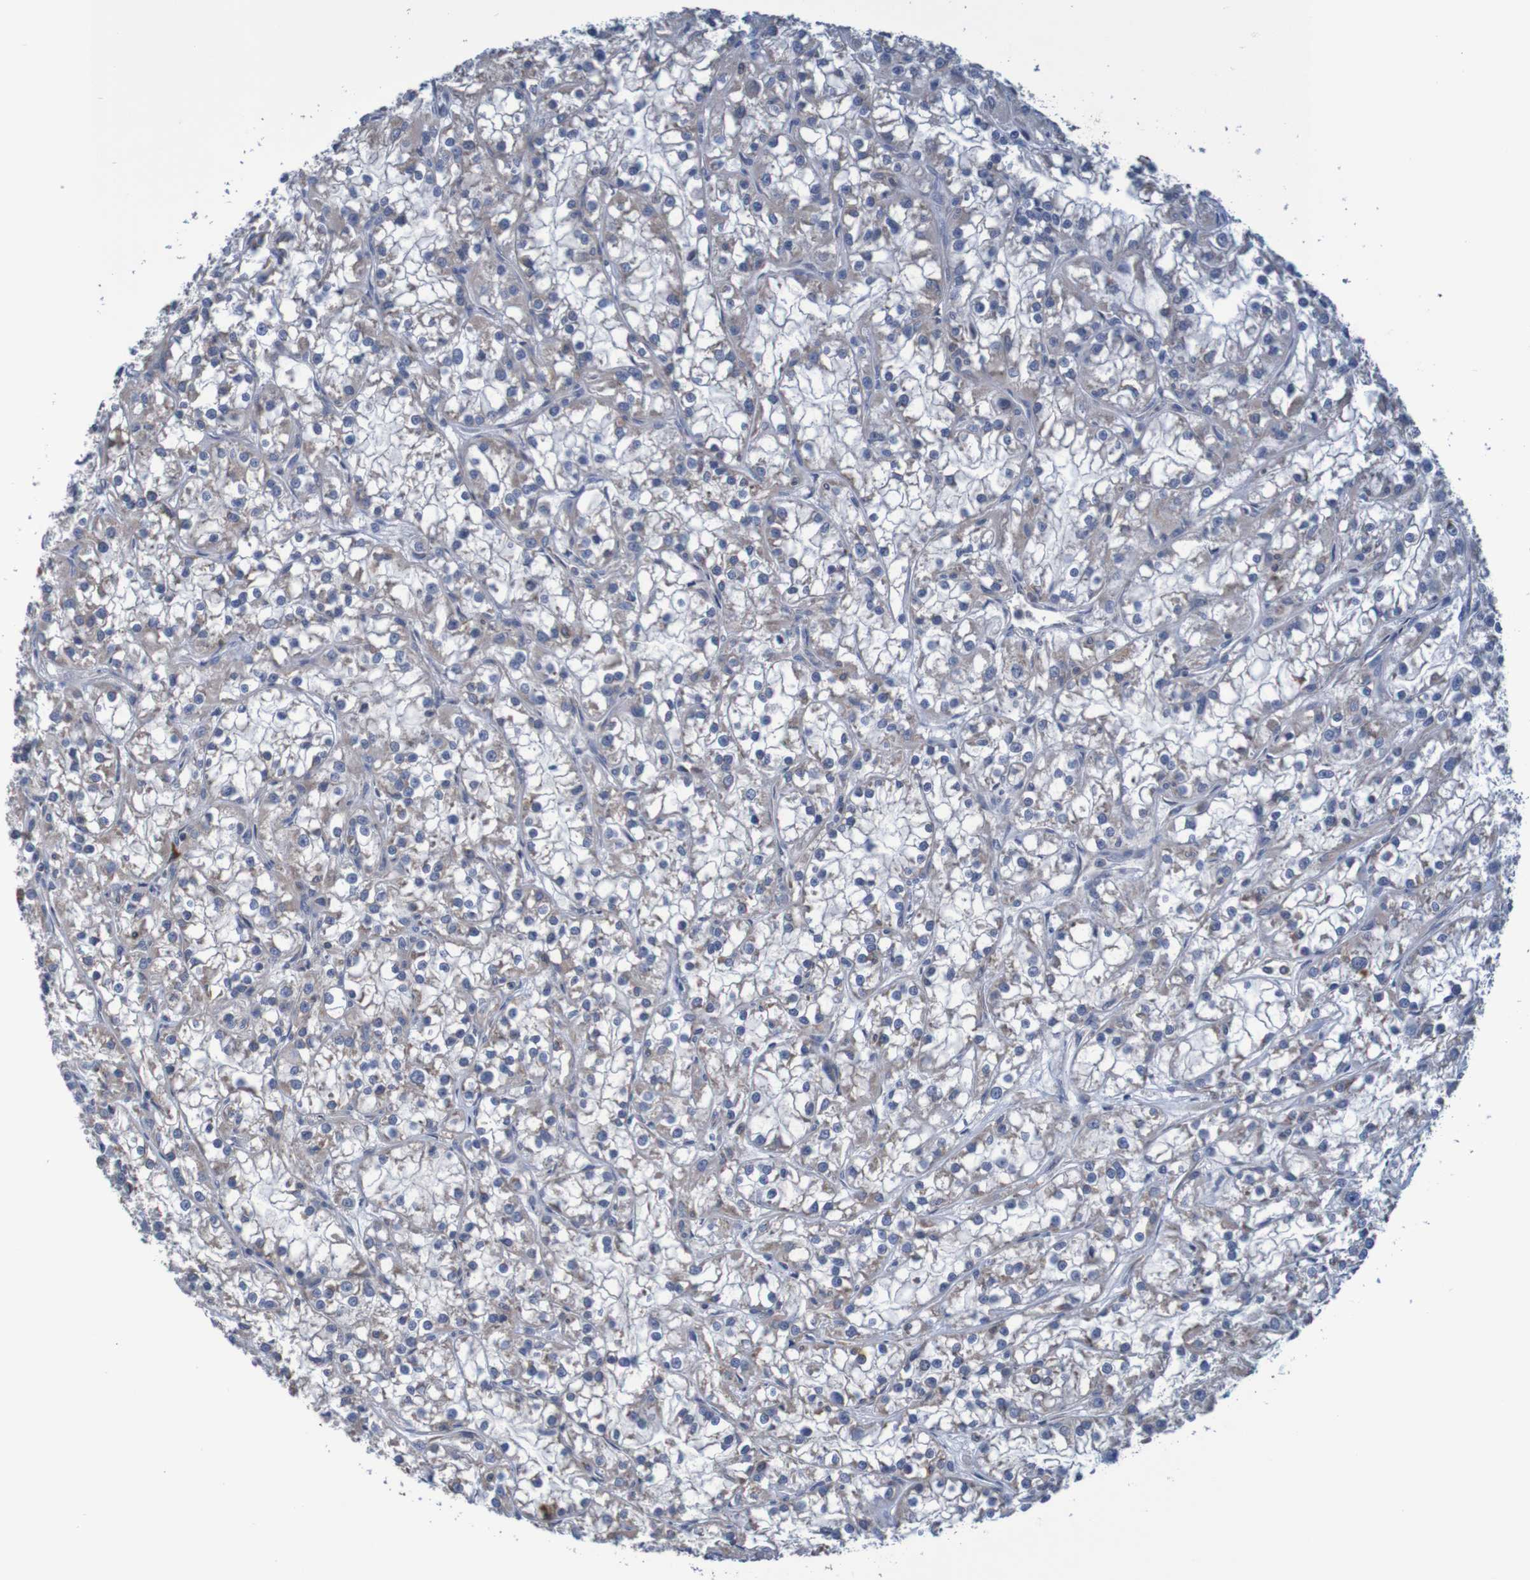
{"staining": {"intensity": "weak", "quantity": ">75%", "location": "cytoplasmic/membranous"}, "tissue": "renal cancer", "cell_type": "Tumor cells", "image_type": "cancer", "snomed": [{"axis": "morphology", "description": "Adenocarcinoma, NOS"}, {"axis": "topography", "description": "Kidney"}], "caption": "The micrograph displays staining of renal adenocarcinoma, revealing weak cytoplasmic/membranous protein expression (brown color) within tumor cells.", "gene": "CLDN18", "patient": {"sex": "female", "age": 52}}